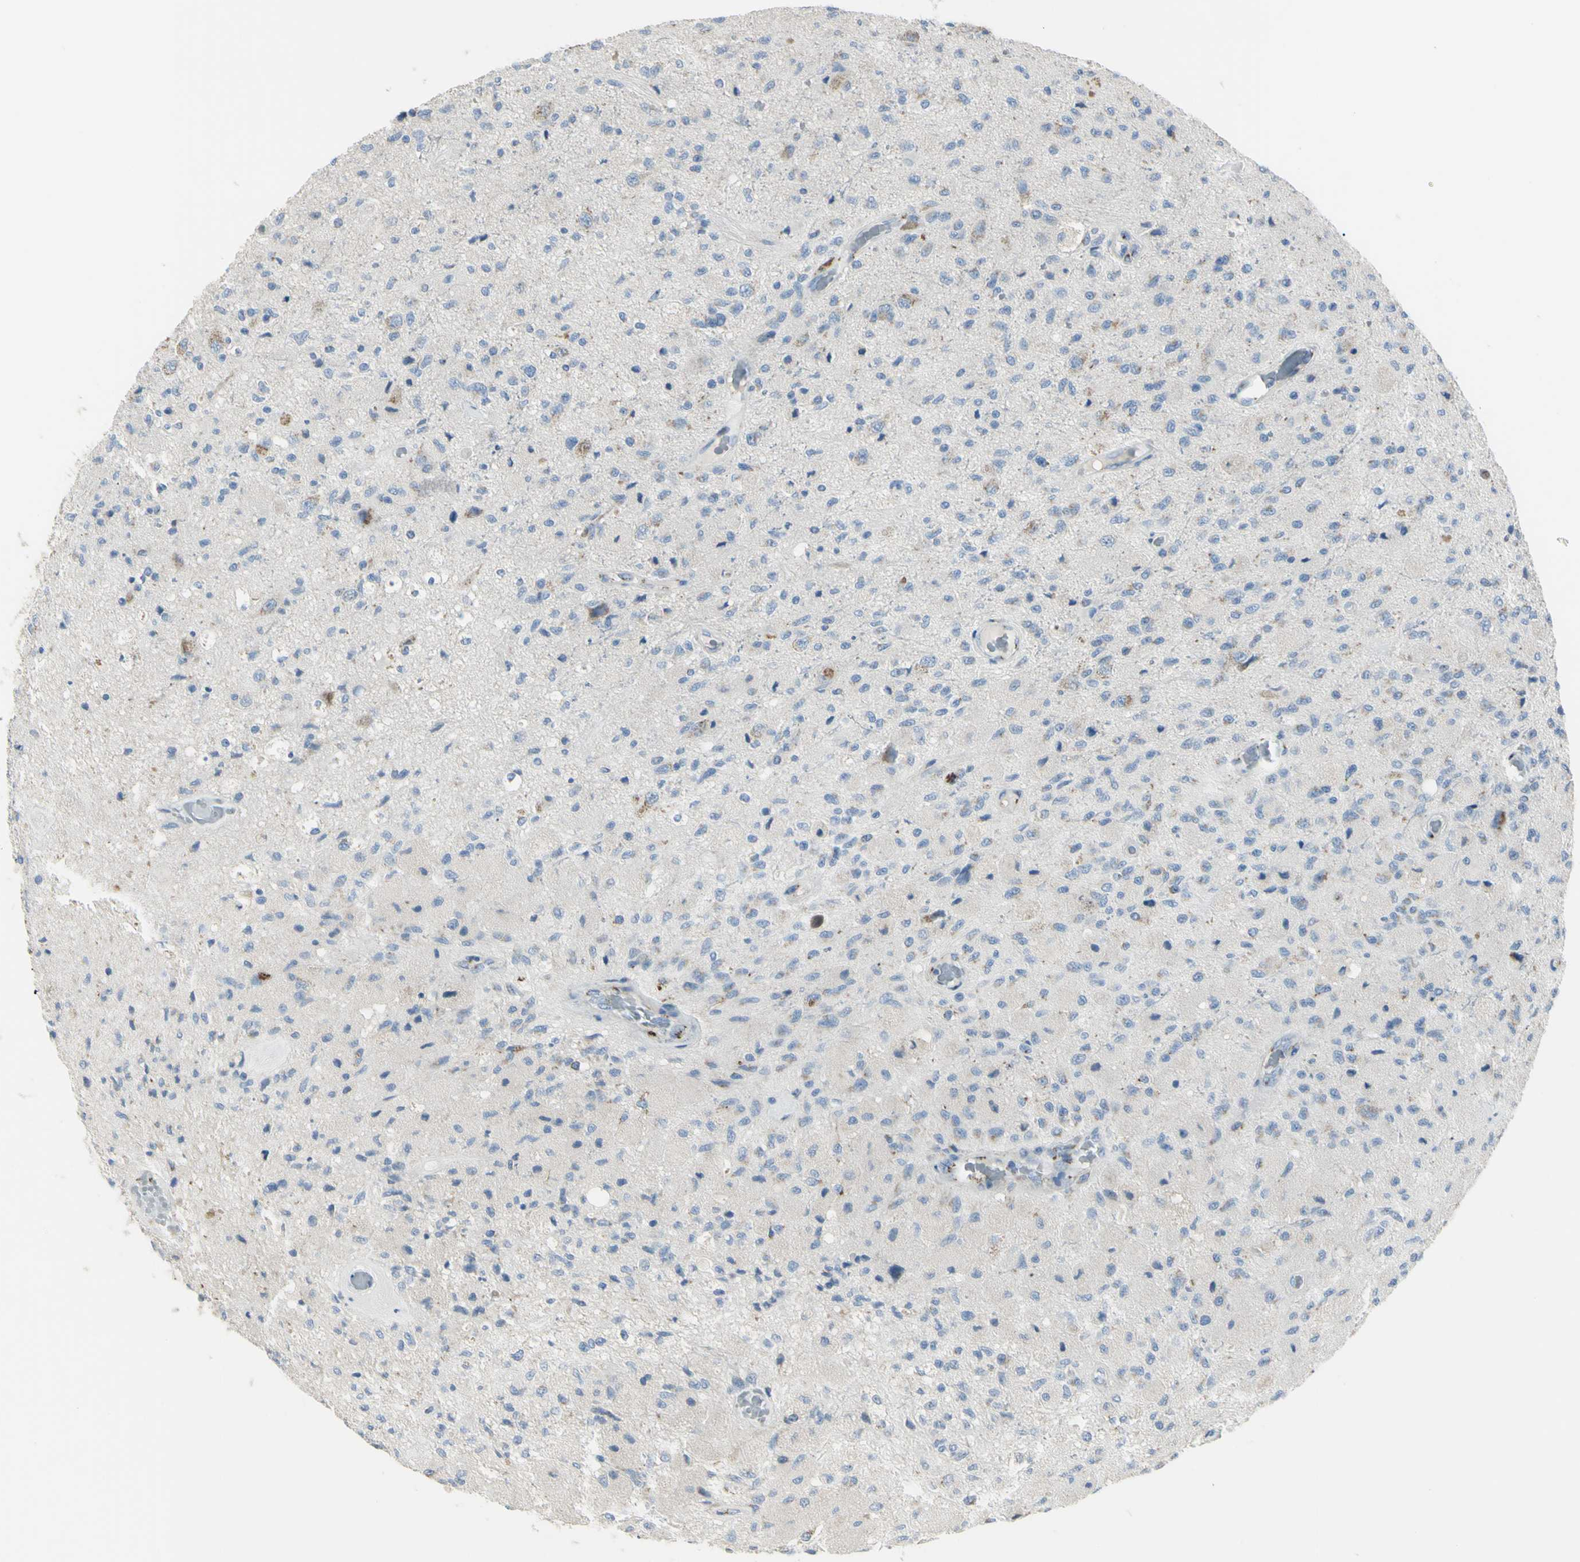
{"staining": {"intensity": "moderate", "quantity": "<25%", "location": "cytoplasmic/membranous"}, "tissue": "glioma", "cell_type": "Tumor cells", "image_type": "cancer", "snomed": [{"axis": "morphology", "description": "Normal tissue, NOS"}, {"axis": "morphology", "description": "Glioma, malignant, High grade"}, {"axis": "topography", "description": "Cerebral cortex"}], "caption": "Protein staining of malignant glioma (high-grade) tissue reveals moderate cytoplasmic/membranous expression in approximately <25% of tumor cells.", "gene": "B4GALT3", "patient": {"sex": "male", "age": 77}}